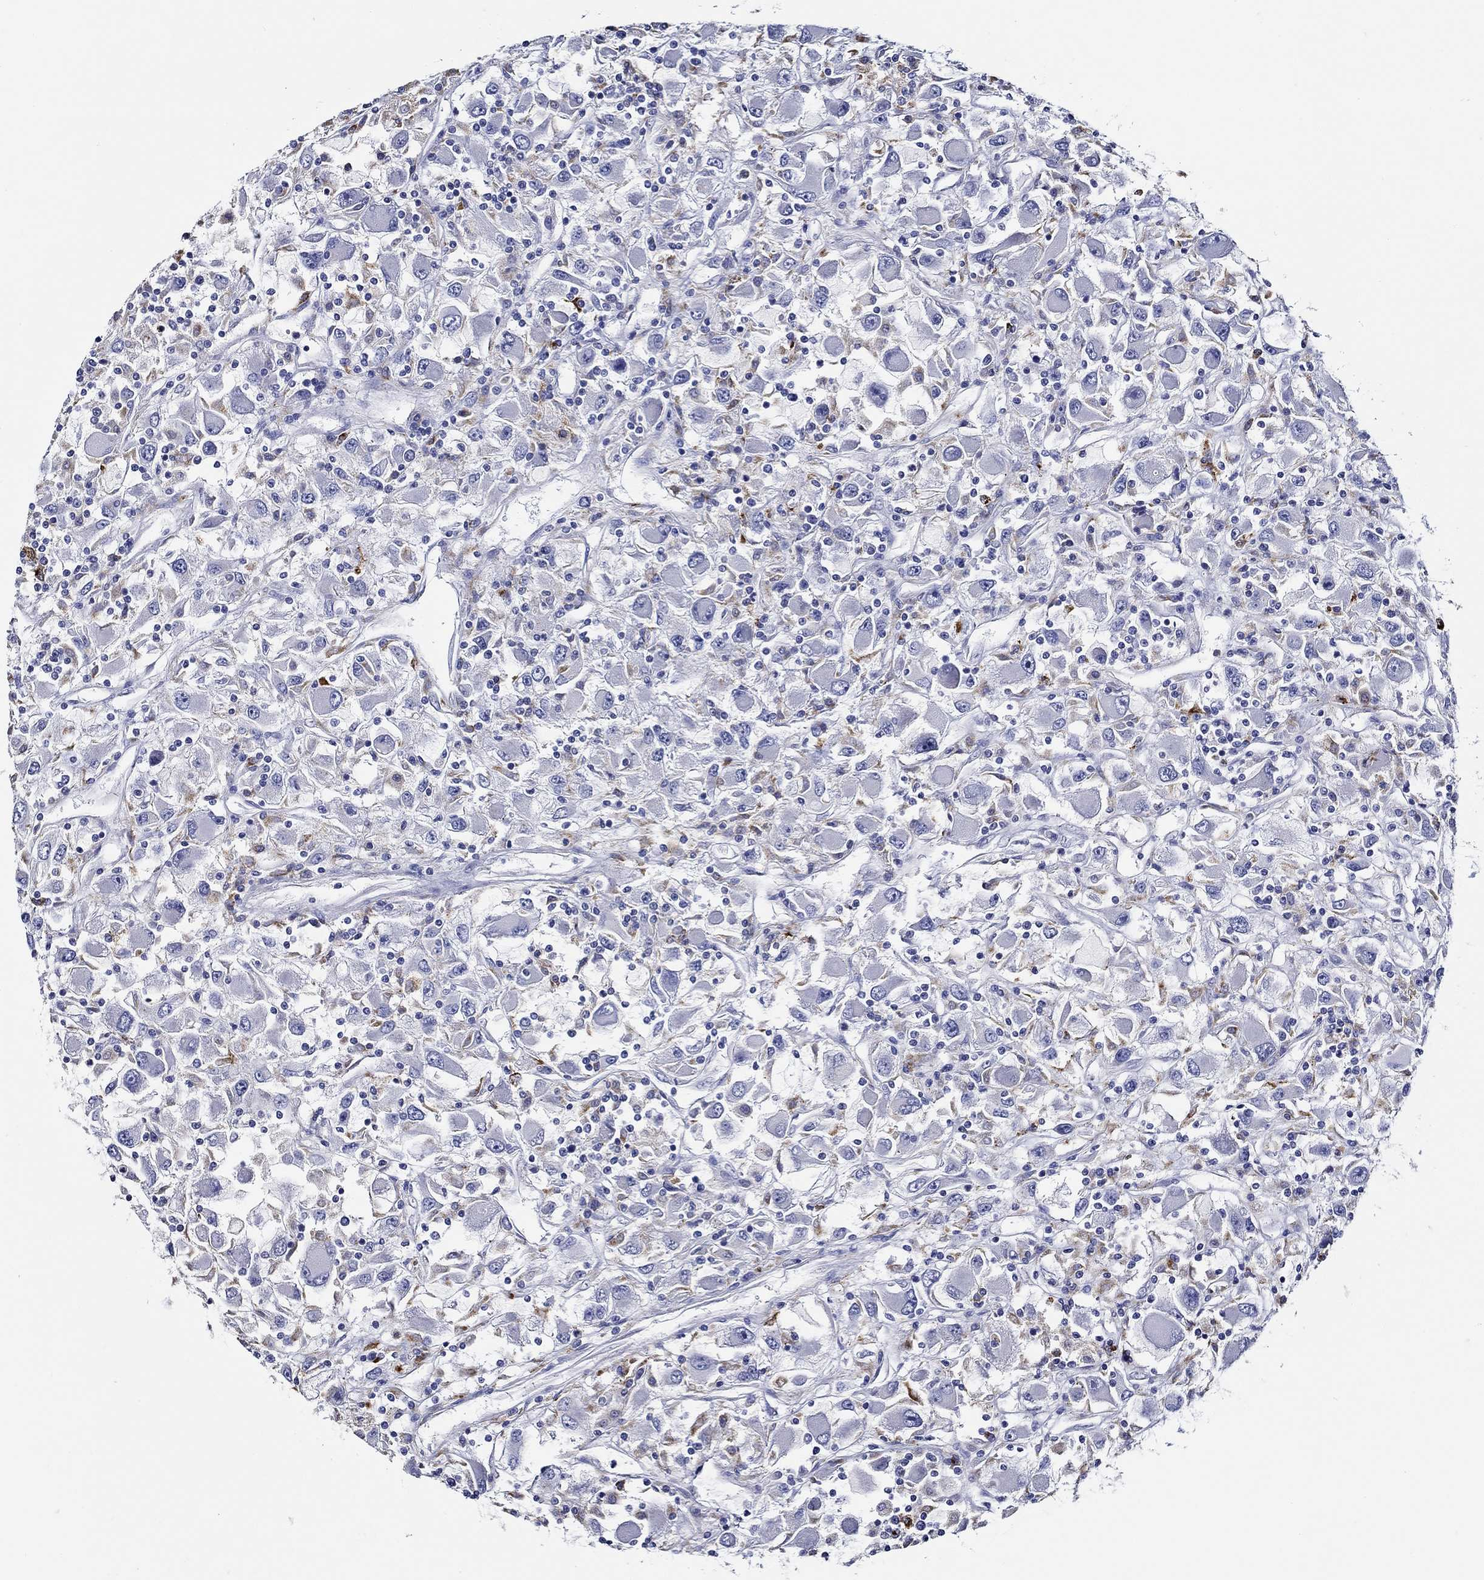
{"staining": {"intensity": "negative", "quantity": "none", "location": "none"}, "tissue": "renal cancer", "cell_type": "Tumor cells", "image_type": "cancer", "snomed": [{"axis": "morphology", "description": "Adenocarcinoma, NOS"}, {"axis": "topography", "description": "Kidney"}], "caption": "This is an immunohistochemistry photomicrograph of renal adenocarcinoma. There is no expression in tumor cells.", "gene": "GATA2", "patient": {"sex": "female", "age": 67}}